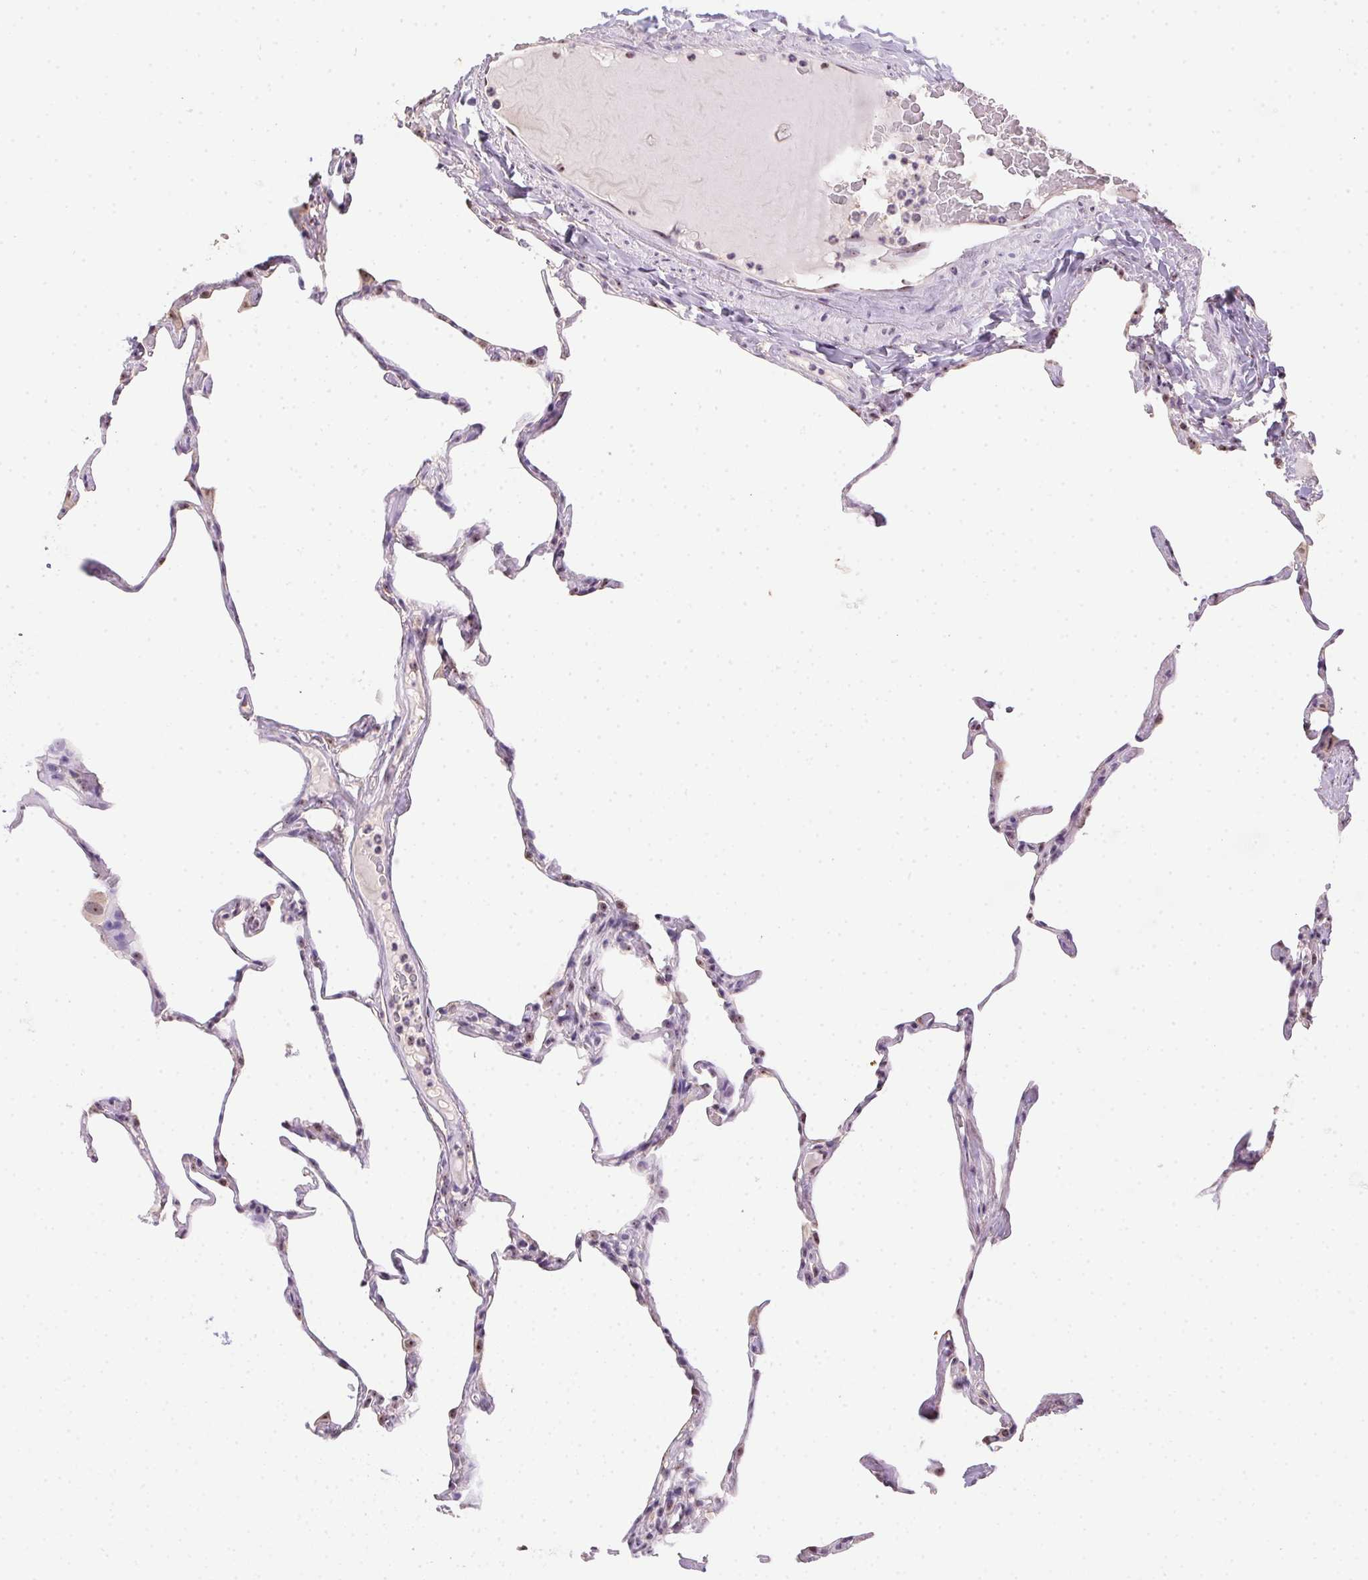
{"staining": {"intensity": "weak", "quantity": "<25%", "location": "nuclear"}, "tissue": "lung", "cell_type": "Alveolar cells", "image_type": "normal", "snomed": [{"axis": "morphology", "description": "Normal tissue, NOS"}, {"axis": "topography", "description": "Lung"}], "caption": "Immunohistochemistry of normal lung reveals no positivity in alveolar cells.", "gene": "BATF2", "patient": {"sex": "male", "age": 65}}